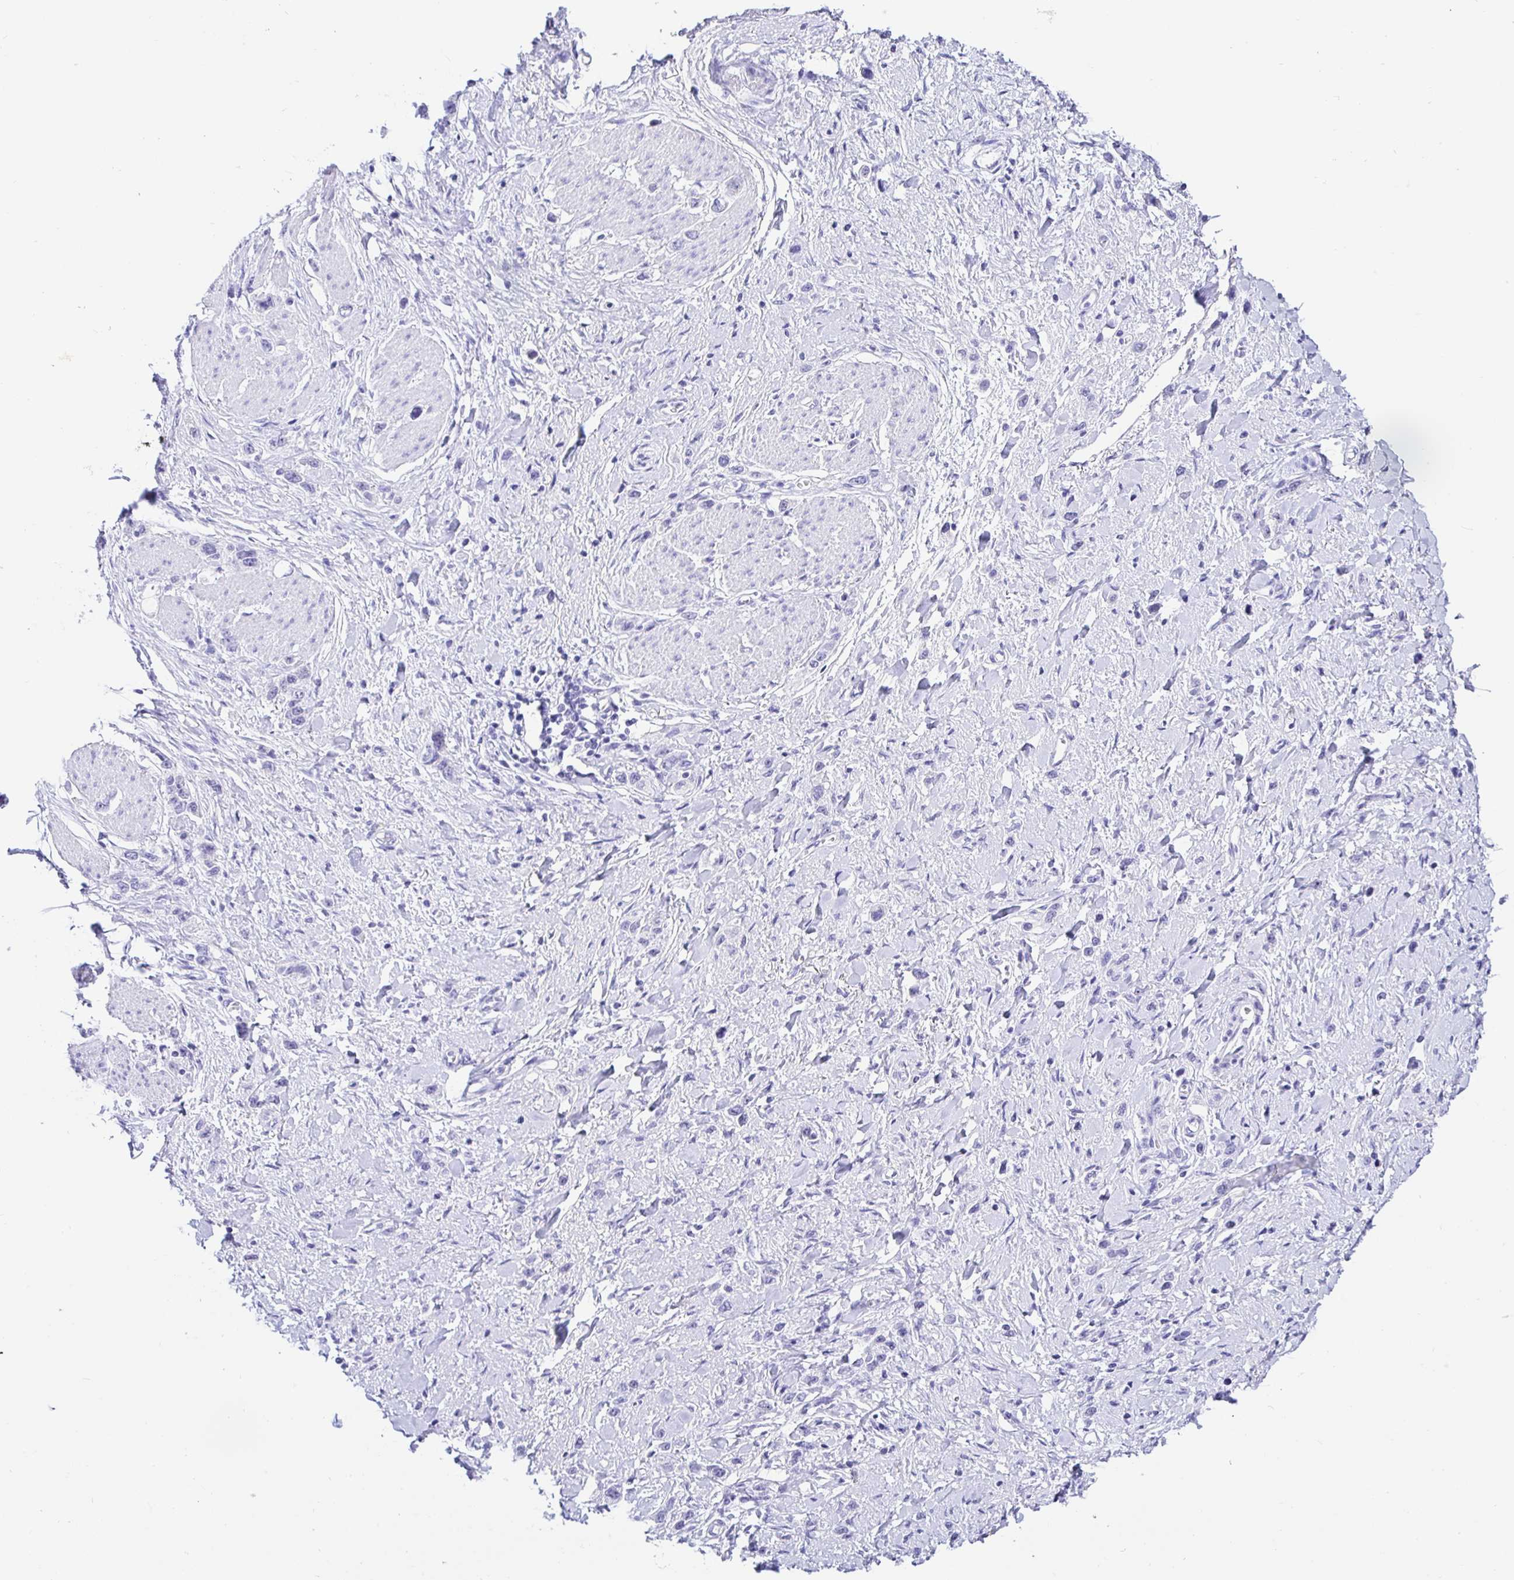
{"staining": {"intensity": "negative", "quantity": "none", "location": "none"}, "tissue": "stomach cancer", "cell_type": "Tumor cells", "image_type": "cancer", "snomed": [{"axis": "morphology", "description": "Adenocarcinoma, NOS"}, {"axis": "topography", "description": "Stomach"}], "caption": "Immunohistochemistry histopathology image of stomach adenocarcinoma stained for a protein (brown), which reveals no expression in tumor cells. (DAB immunohistochemistry (IHC), high magnification).", "gene": "PRAMEF19", "patient": {"sex": "female", "age": 65}}